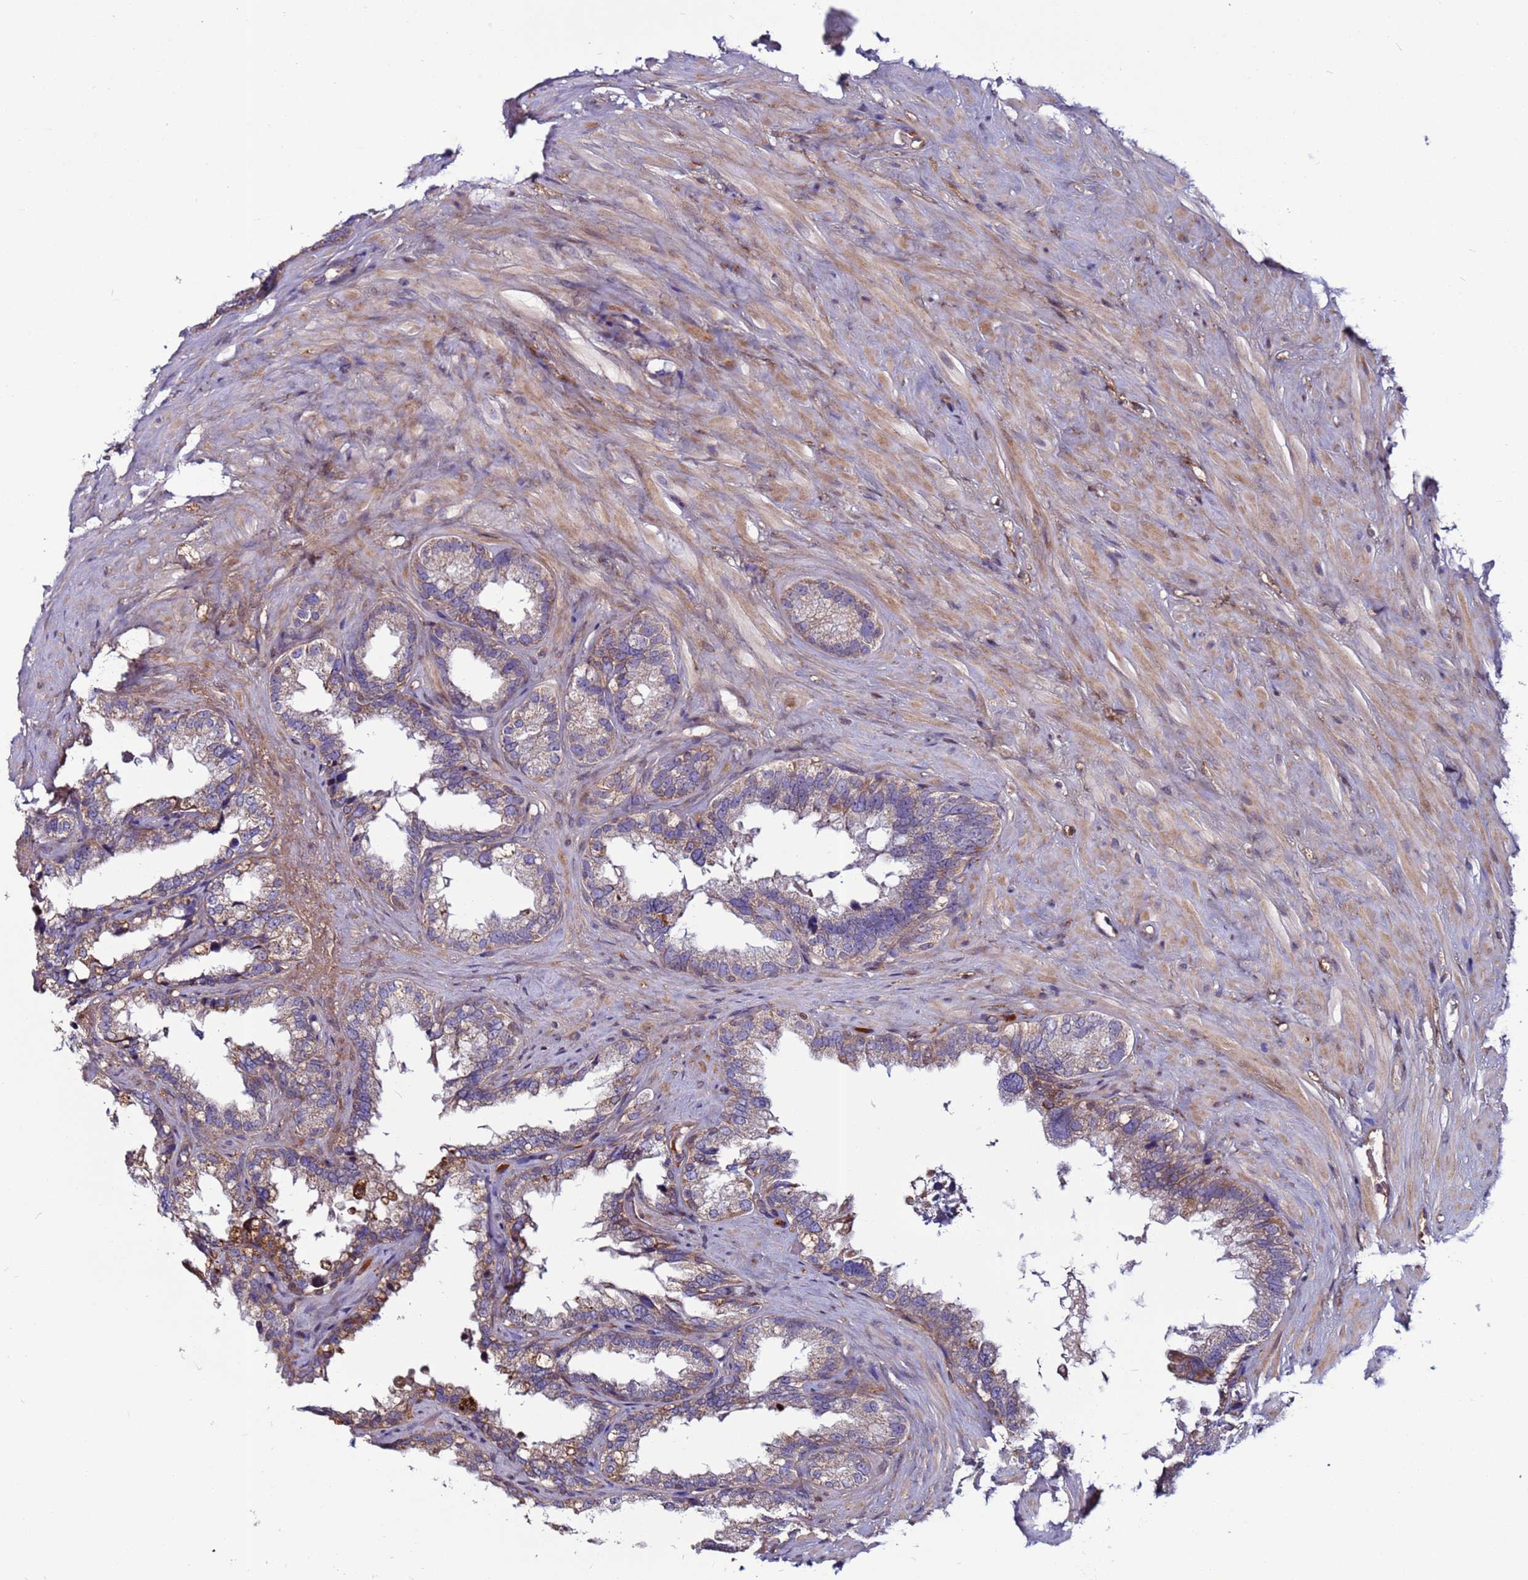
{"staining": {"intensity": "strong", "quantity": "<25%", "location": "cytoplasmic/membranous"}, "tissue": "seminal vesicle", "cell_type": "Glandular cells", "image_type": "normal", "snomed": [{"axis": "morphology", "description": "Normal tissue, NOS"}, {"axis": "topography", "description": "Seminal veicle"}], "caption": "Unremarkable seminal vesicle was stained to show a protein in brown. There is medium levels of strong cytoplasmic/membranous positivity in about <25% of glandular cells.", "gene": "C8G", "patient": {"sex": "male", "age": 80}}